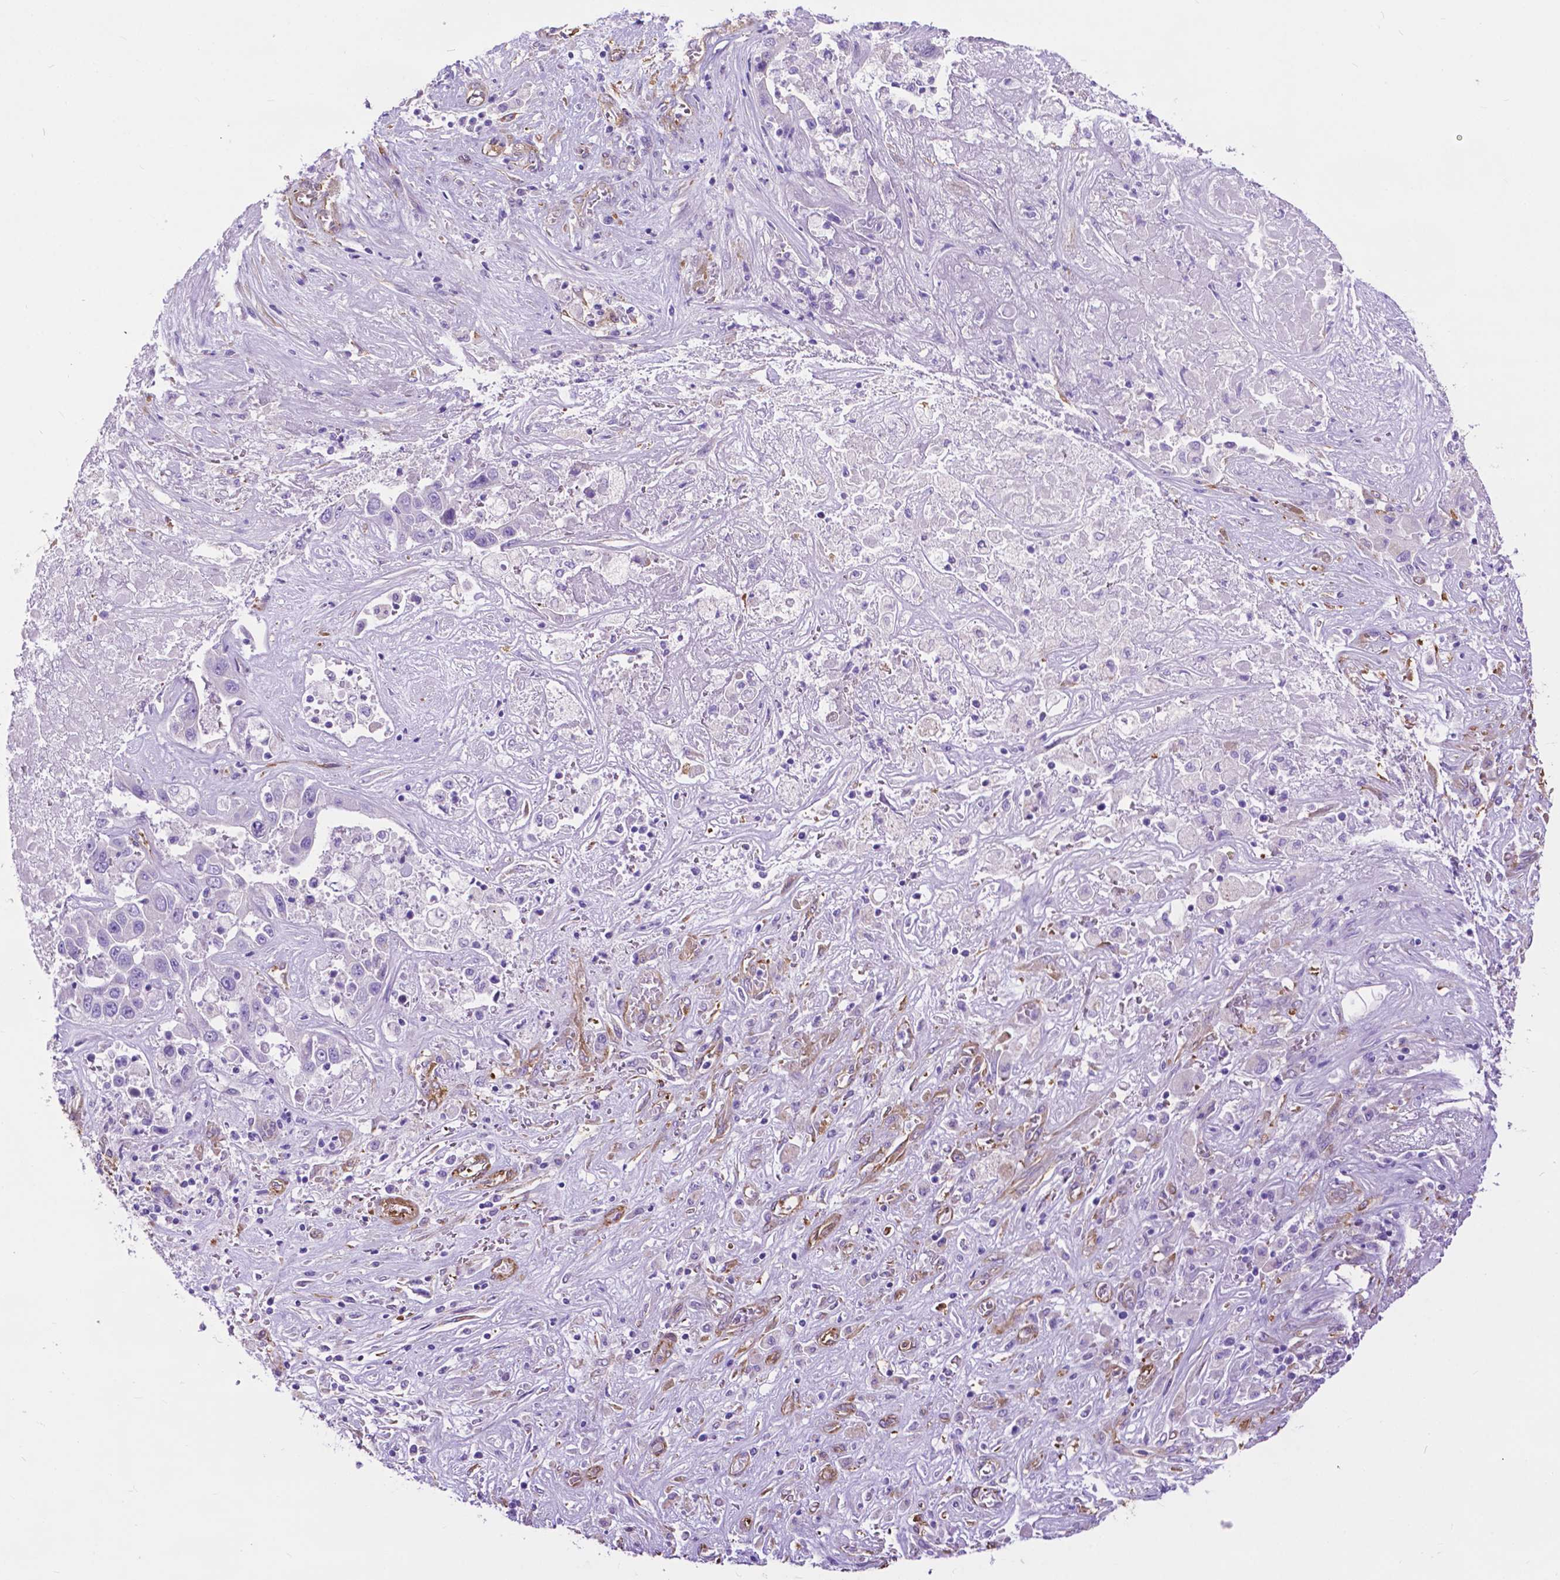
{"staining": {"intensity": "negative", "quantity": "none", "location": "none"}, "tissue": "liver cancer", "cell_type": "Tumor cells", "image_type": "cancer", "snomed": [{"axis": "morphology", "description": "Cholangiocarcinoma"}, {"axis": "topography", "description": "Liver"}], "caption": "This is an immunohistochemistry (IHC) histopathology image of liver cancer. There is no positivity in tumor cells.", "gene": "PCDHA12", "patient": {"sex": "female", "age": 52}}